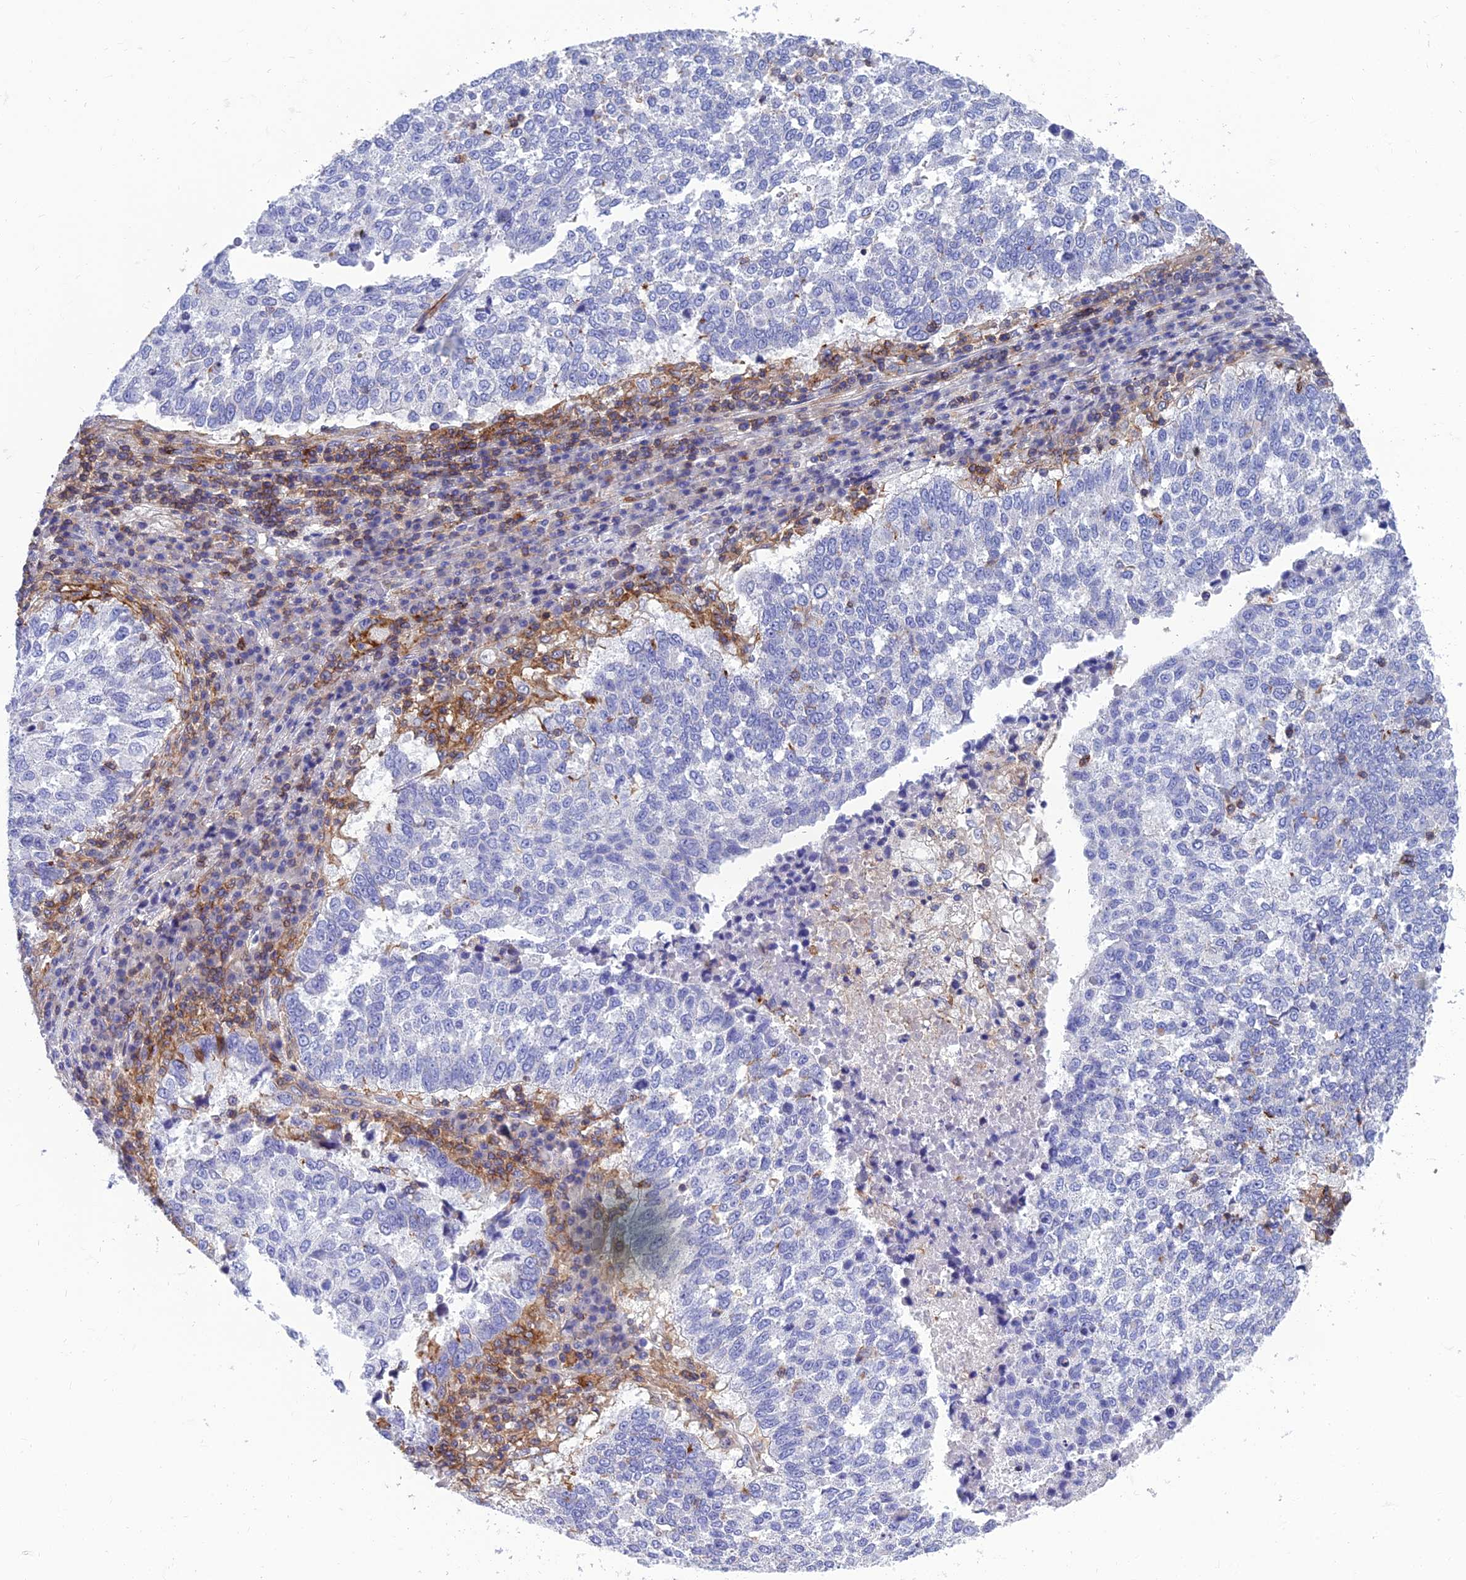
{"staining": {"intensity": "negative", "quantity": "none", "location": "none"}, "tissue": "lung cancer", "cell_type": "Tumor cells", "image_type": "cancer", "snomed": [{"axis": "morphology", "description": "Squamous cell carcinoma, NOS"}, {"axis": "topography", "description": "Lung"}], "caption": "Lung cancer stained for a protein using immunohistochemistry shows no staining tumor cells.", "gene": "PPP1R18", "patient": {"sex": "male", "age": 73}}